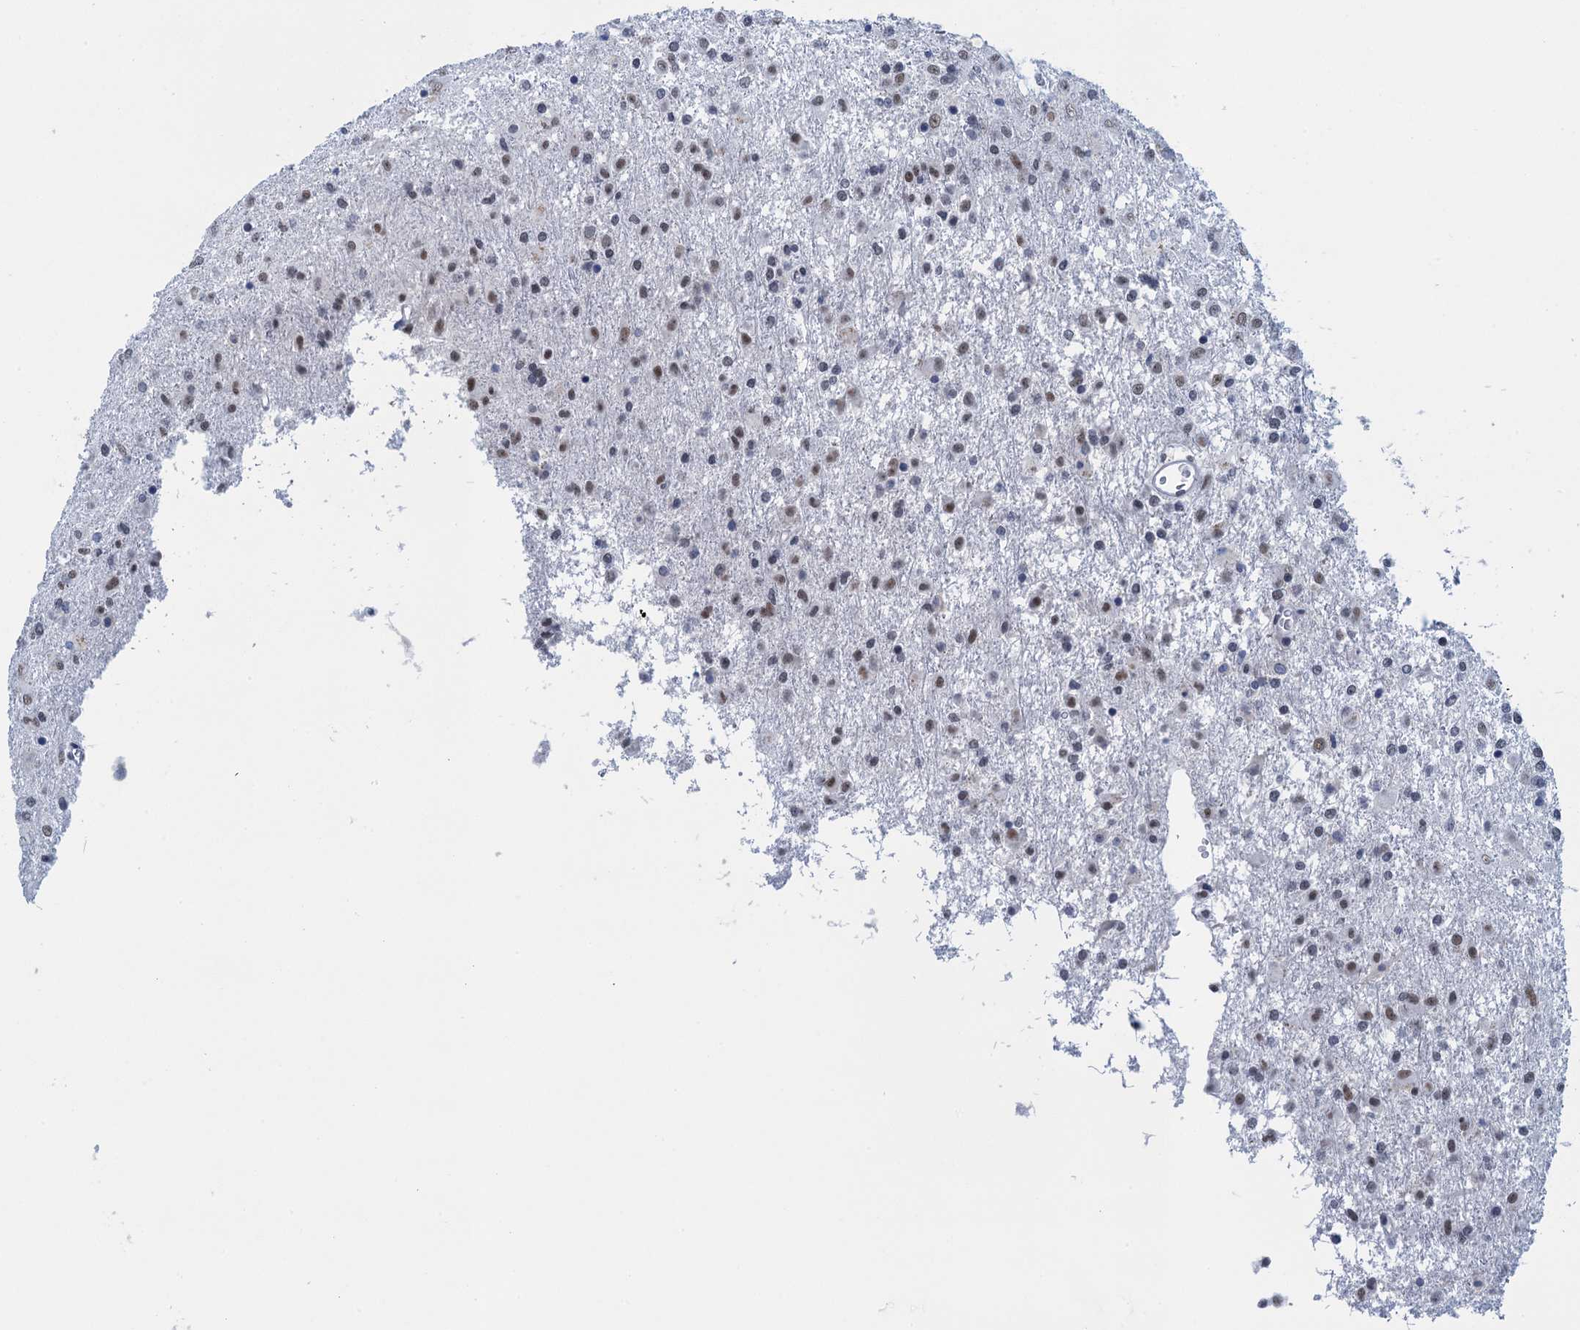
{"staining": {"intensity": "weak", "quantity": "25%-75%", "location": "nuclear"}, "tissue": "glioma", "cell_type": "Tumor cells", "image_type": "cancer", "snomed": [{"axis": "morphology", "description": "Glioma, malignant, Low grade"}, {"axis": "topography", "description": "Brain"}], "caption": "This is an image of immunohistochemistry staining of glioma, which shows weak expression in the nuclear of tumor cells.", "gene": "EPS8L1", "patient": {"sex": "male", "age": 65}}